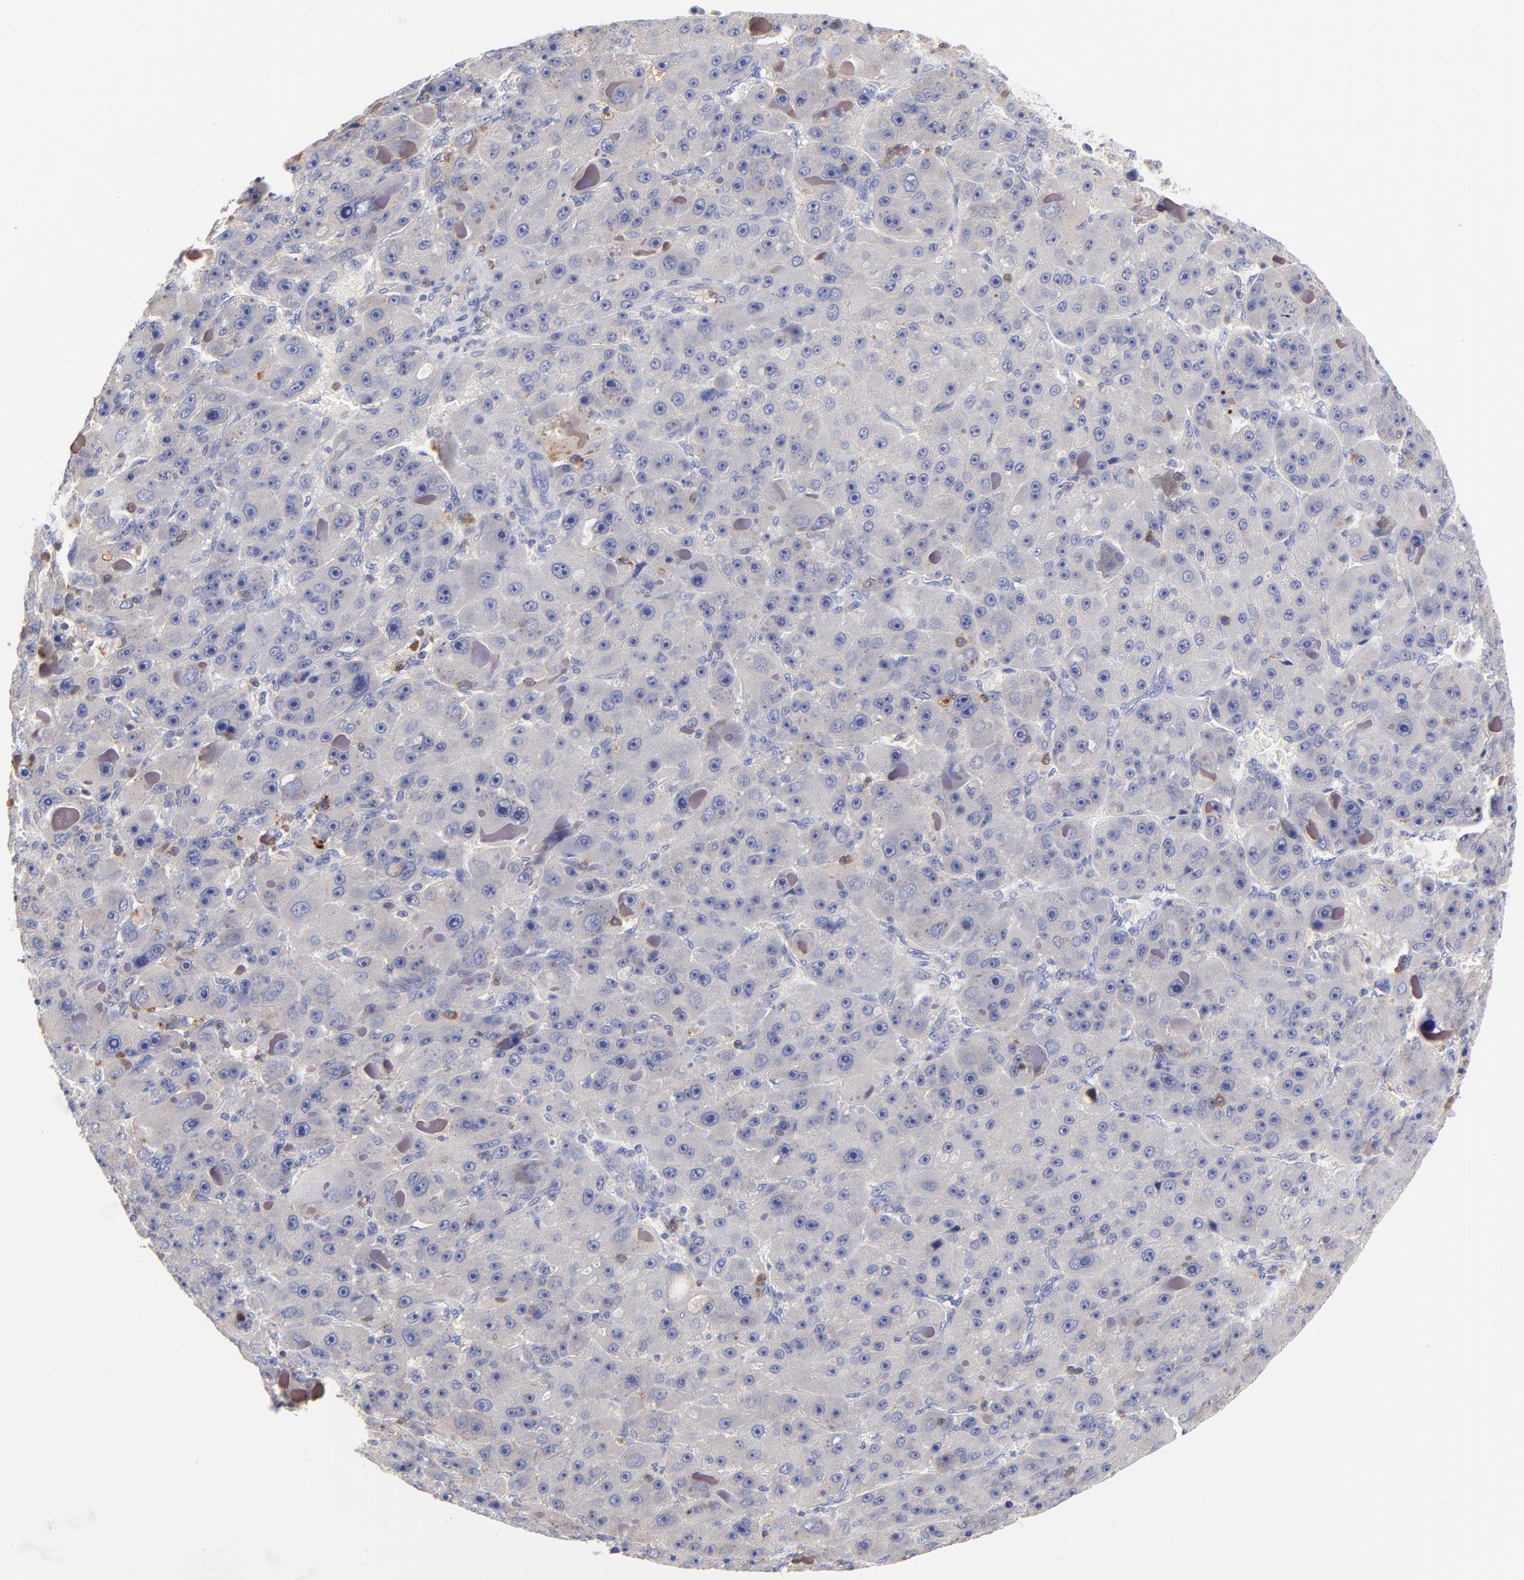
{"staining": {"intensity": "moderate", "quantity": "<25%", "location": "cytoplasmic/membranous"}, "tissue": "liver cancer", "cell_type": "Tumor cells", "image_type": "cancer", "snomed": [{"axis": "morphology", "description": "Carcinoma, Hepatocellular, NOS"}, {"axis": "topography", "description": "Liver"}], "caption": "The histopathology image demonstrates a brown stain indicating the presence of a protein in the cytoplasmic/membranous of tumor cells in liver hepatocellular carcinoma.", "gene": "KREMEN2", "patient": {"sex": "male", "age": 76}}